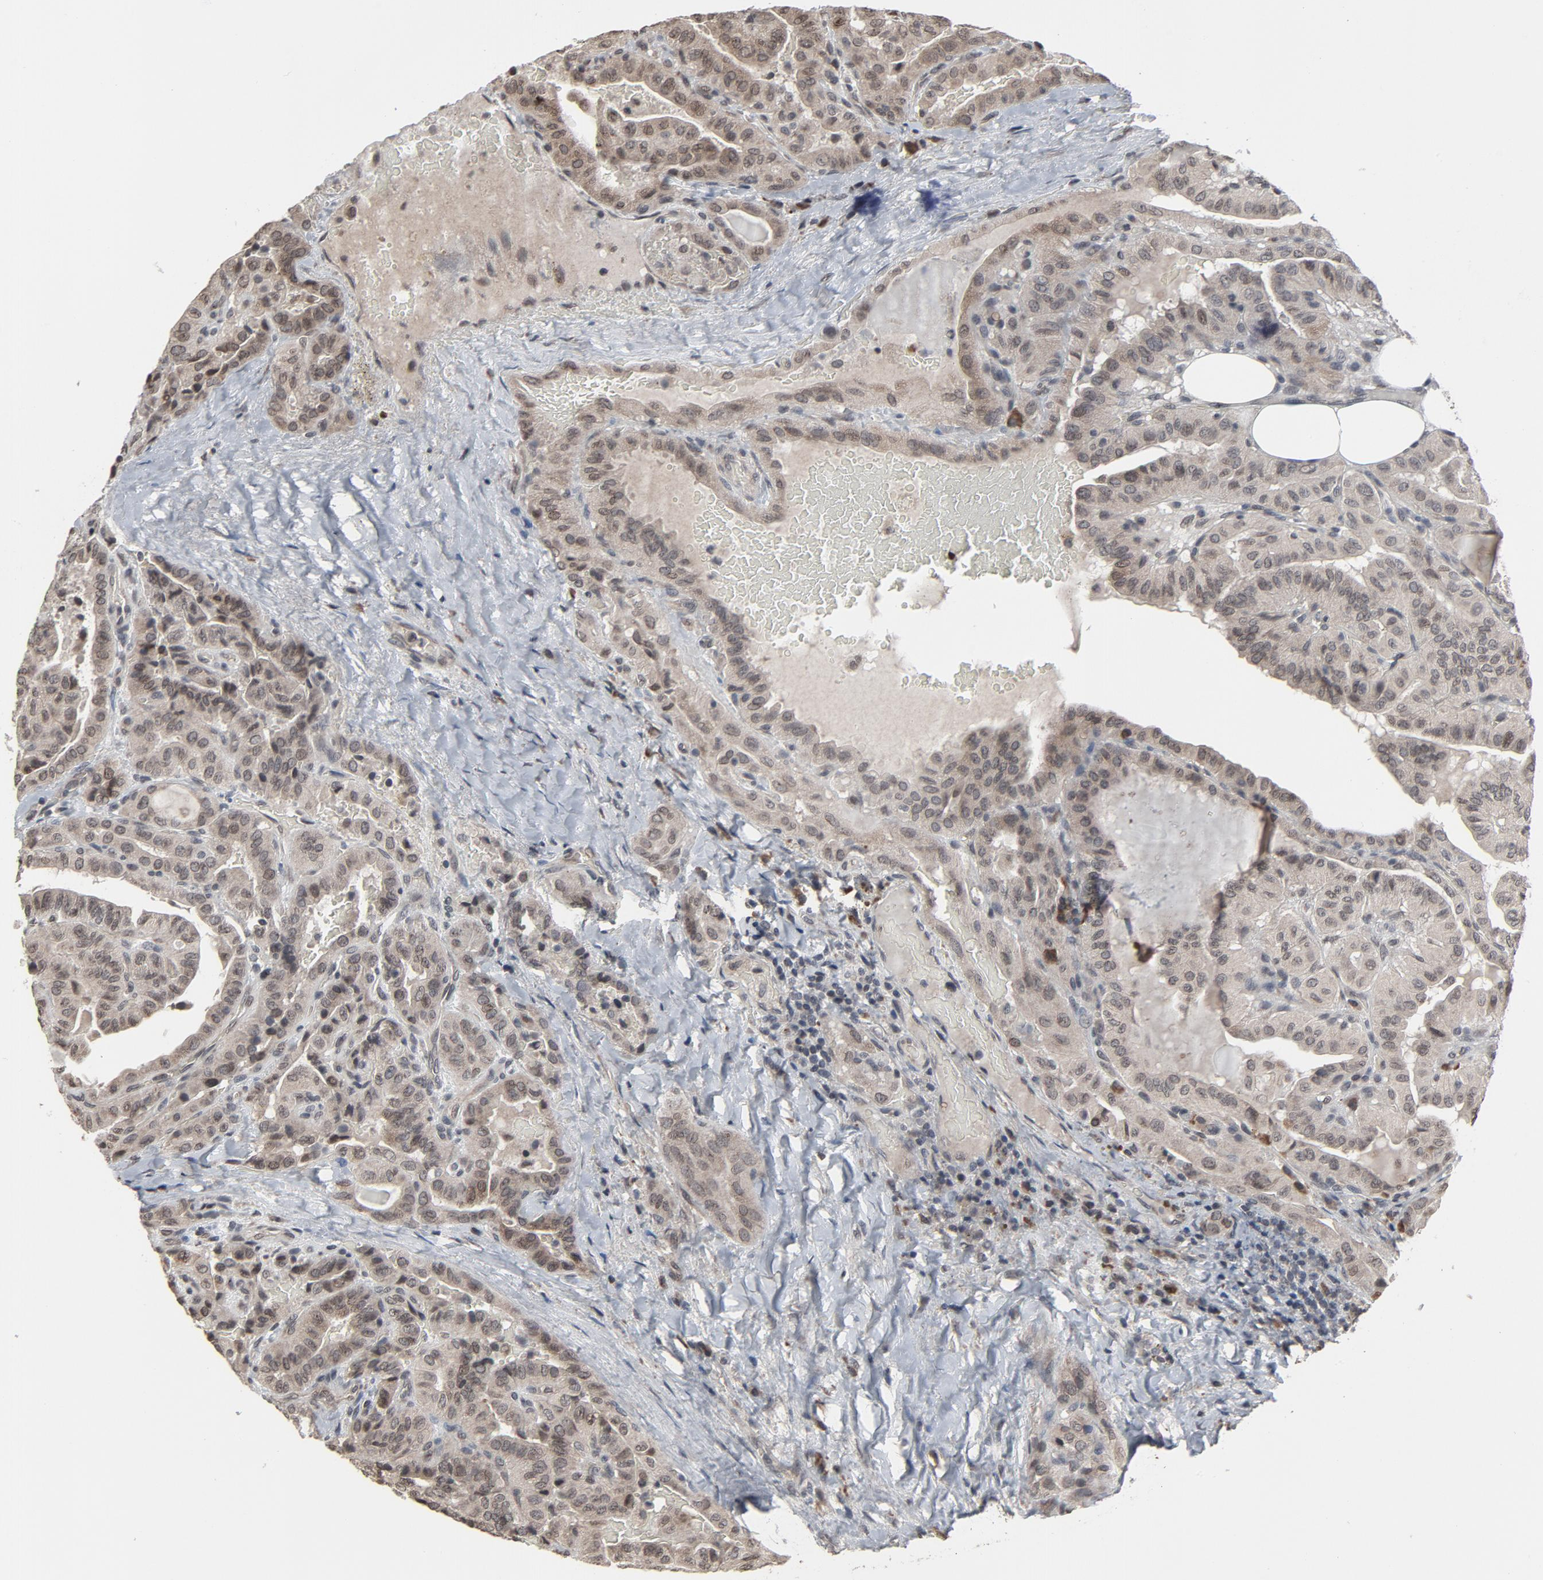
{"staining": {"intensity": "weak", "quantity": "25%-75%", "location": "cytoplasmic/membranous,nuclear"}, "tissue": "thyroid cancer", "cell_type": "Tumor cells", "image_type": "cancer", "snomed": [{"axis": "morphology", "description": "Papillary adenocarcinoma, NOS"}, {"axis": "topography", "description": "Thyroid gland"}], "caption": "A brown stain shows weak cytoplasmic/membranous and nuclear positivity of a protein in papillary adenocarcinoma (thyroid) tumor cells.", "gene": "POM121", "patient": {"sex": "male", "age": 77}}